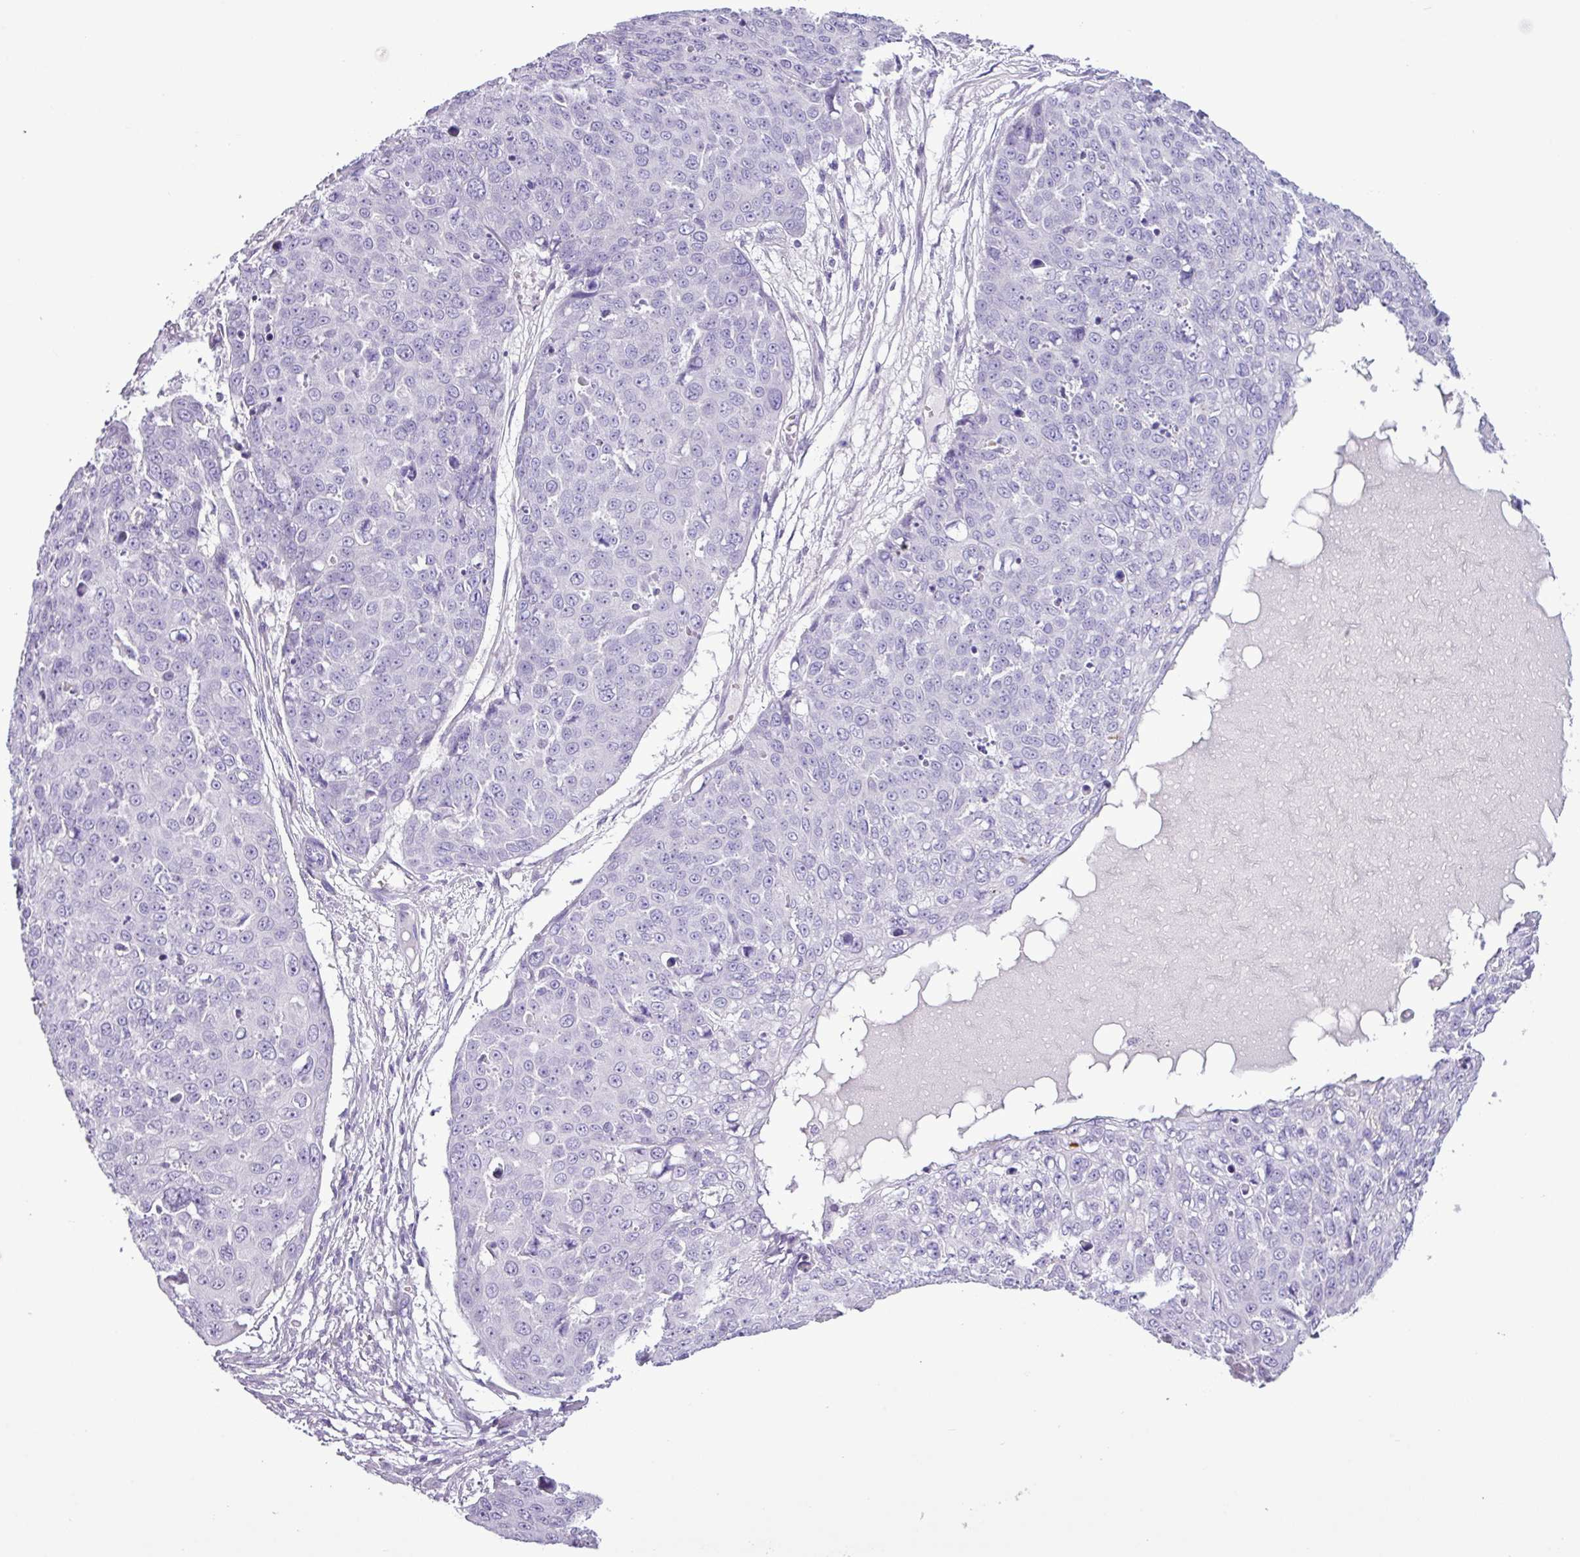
{"staining": {"intensity": "negative", "quantity": "none", "location": "none"}, "tissue": "skin cancer", "cell_type": "Tumor cells", "image_type": "cancer", "snomed": [{"axis": "morphology", "description": "Squamous cell carcinoma, NOS"}, {"axis": "topography", "description": "Skin"}], "caption": "DAB immunohistochemical staining of human skin cancer (squamous cell carcinoma) shows no significant staining in tumor cells.", "gene": "ALDH3A1", "patient": {"sex": "male", "age": 71}}